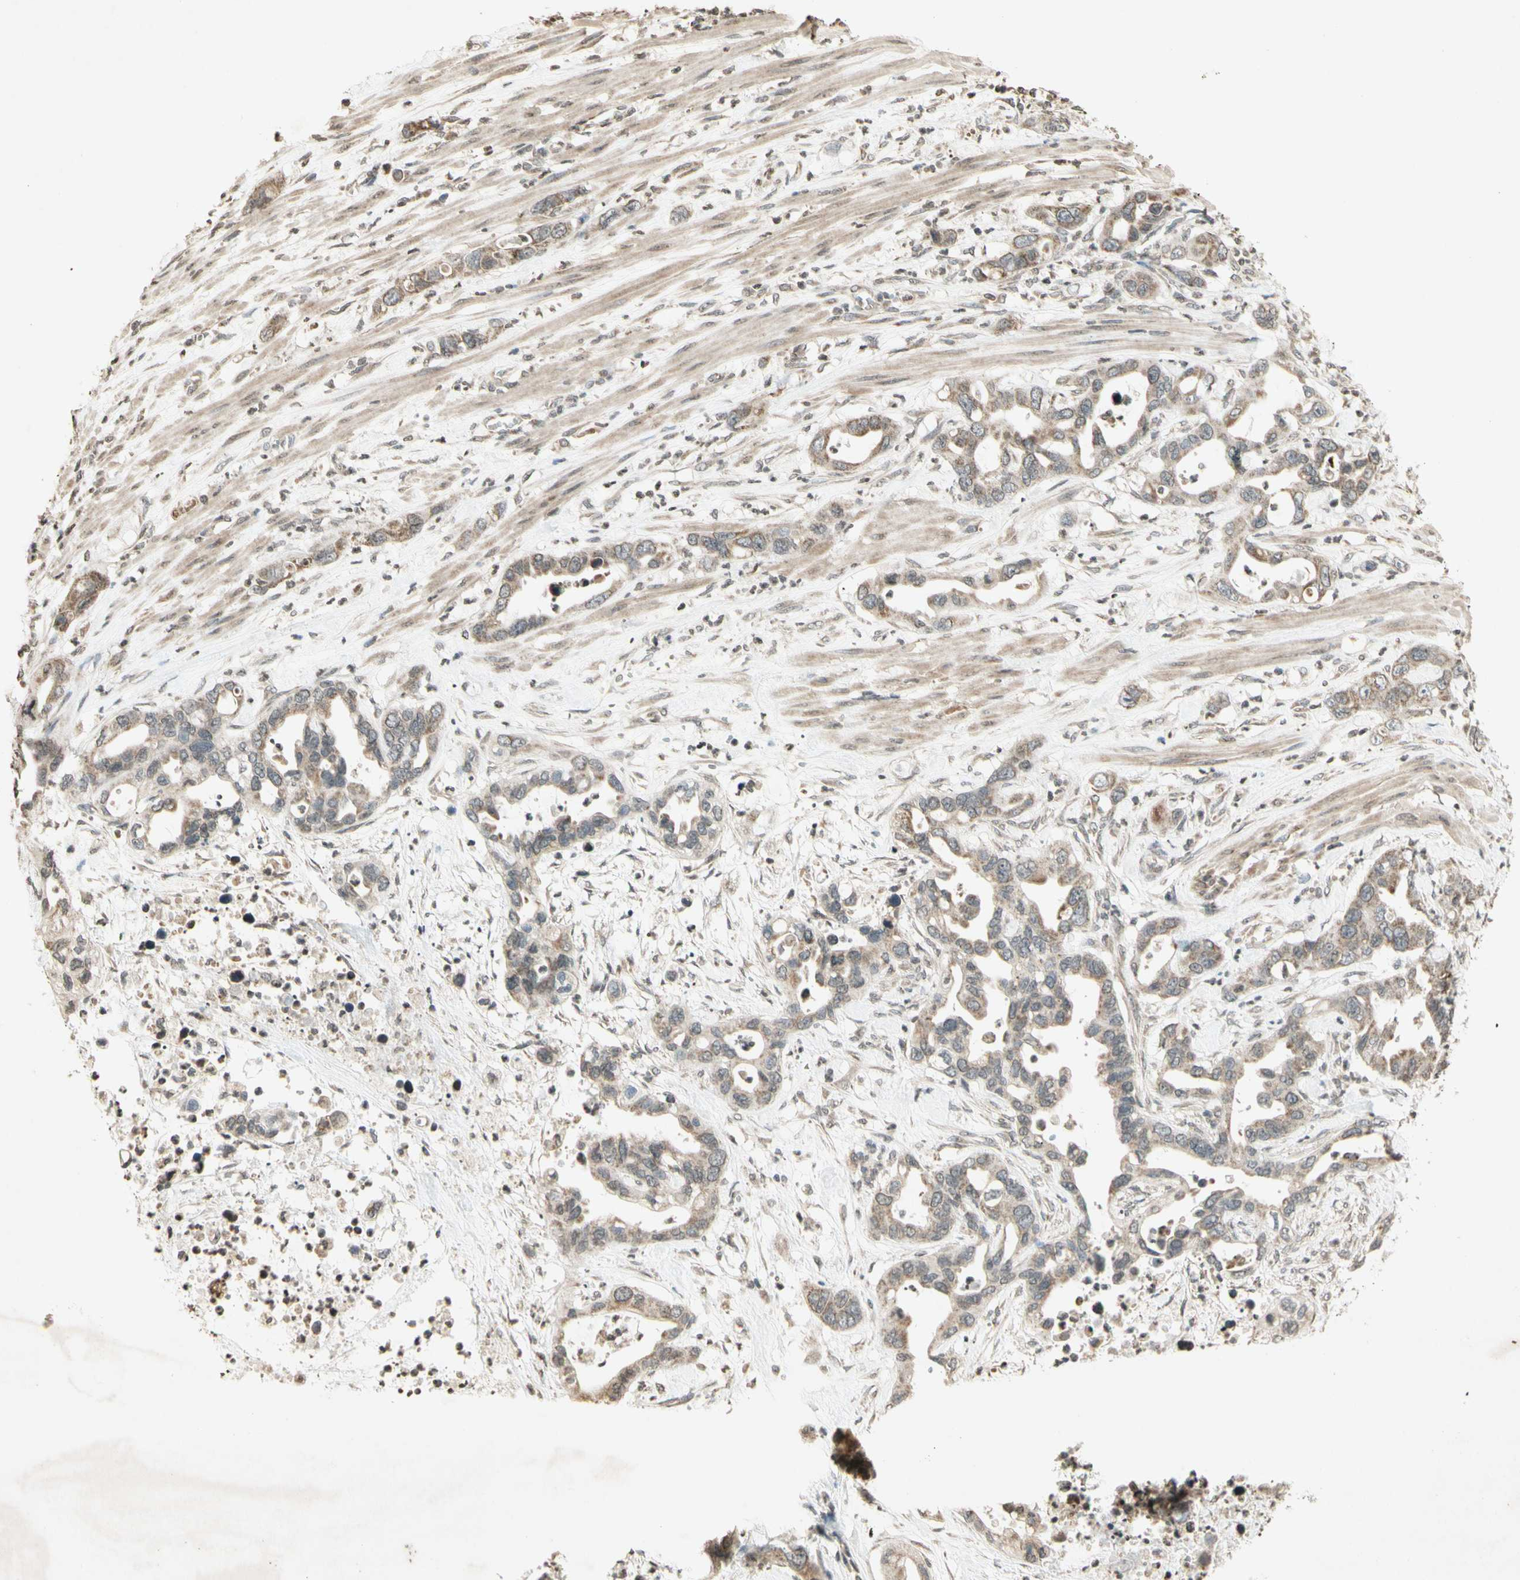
{"staining": {"intensity": "weak", "quantity": ">75%", "location": "cytoplasmic/membranous"}, "tissue": "pancreatic cancer", "cell_type": "Tumor cells", "image_type": "cancer", "snomed": [{"axis": "morphology", "description": "Adenocarcinoma, NOS"}, {"axis": "topography", "description": "Pancreas"}], "caption": "Protein staining of pancreatic cancer tissue displays weak cytoplasmic/membranous staining in about >75% of tumor cells.", "gene": "CCNI", "patient": {"sex": "female", "age": 71}}